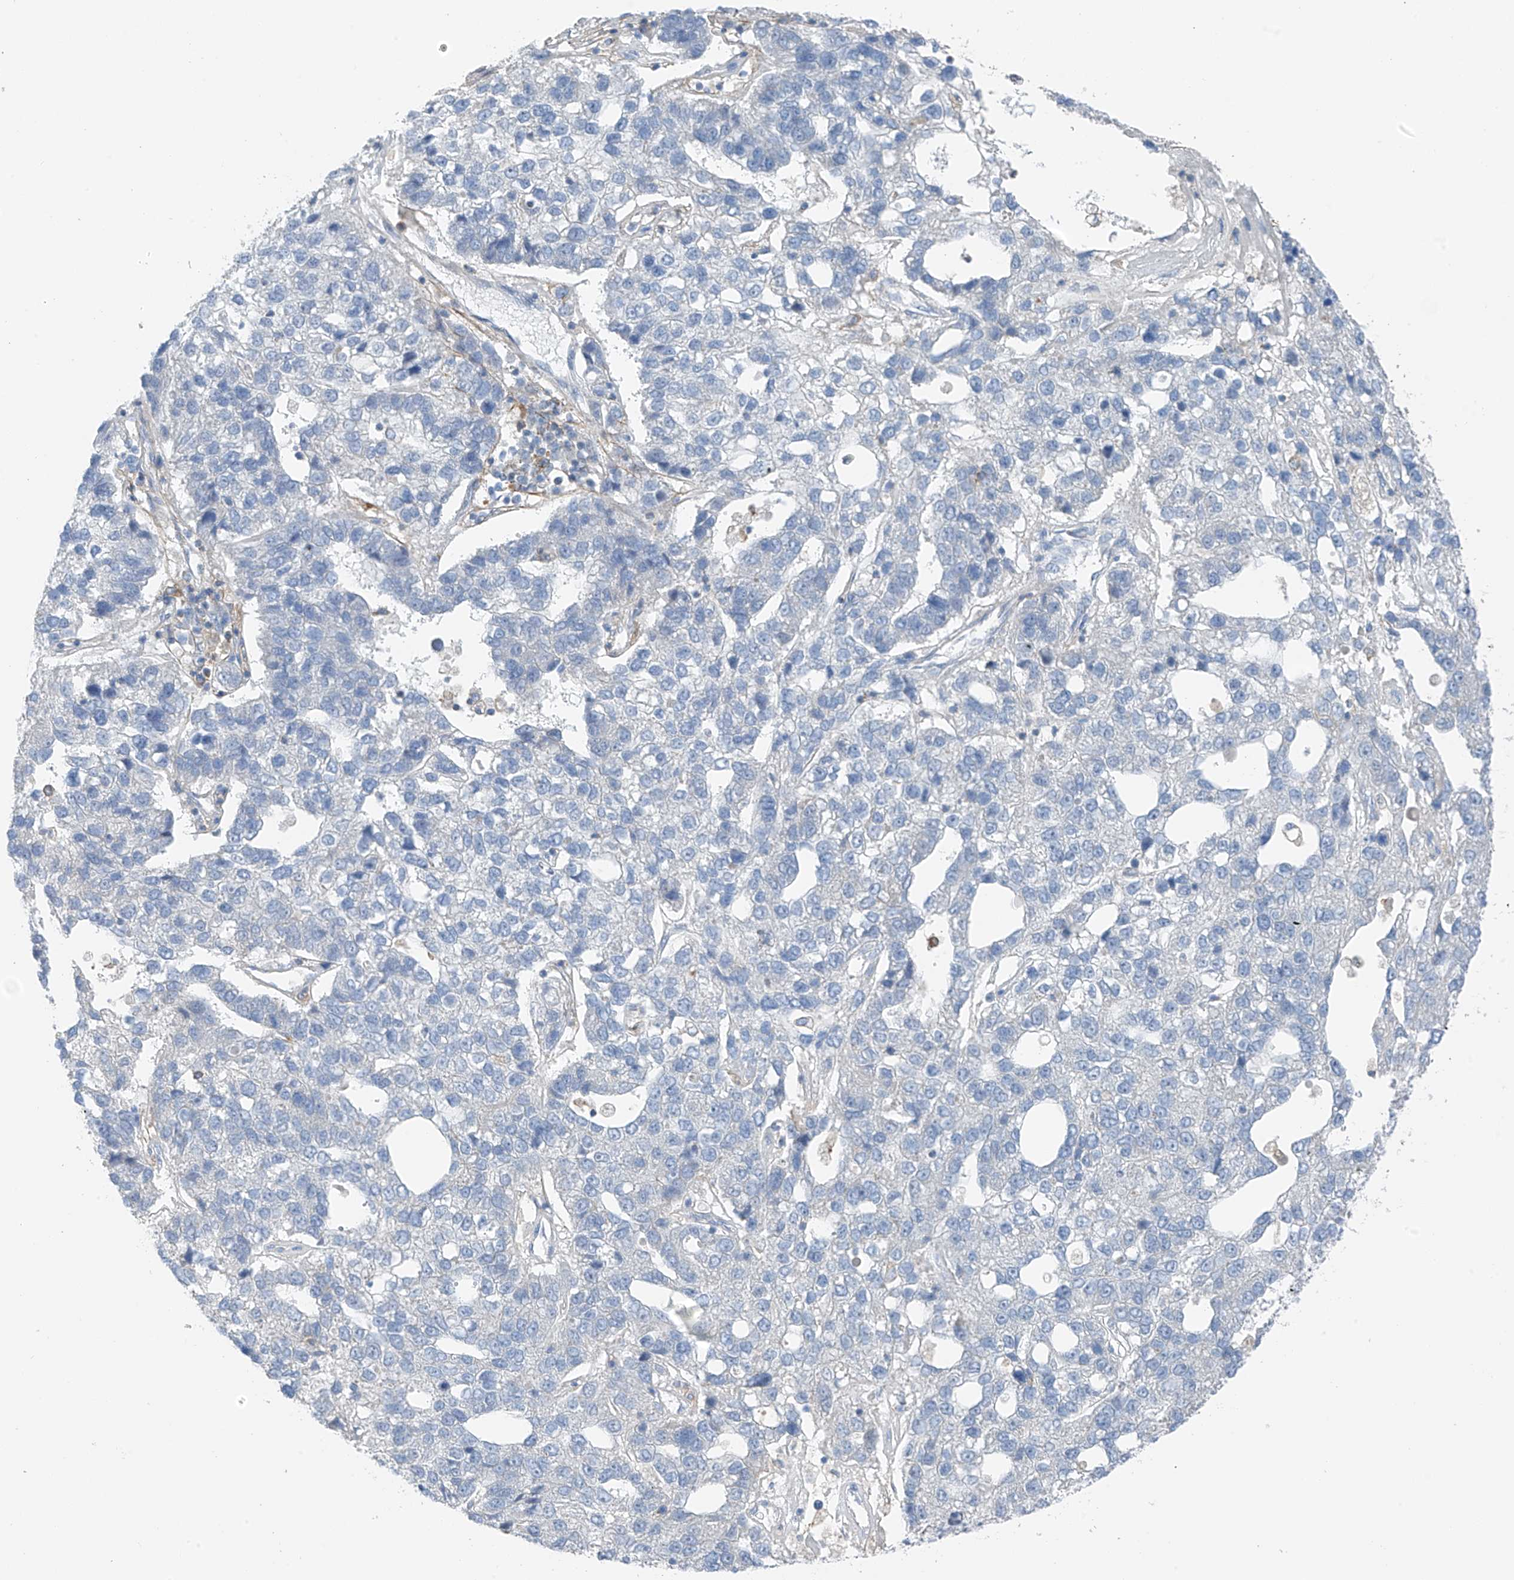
{"staining": {"intensity": "negative", "quantity": "none", "location": "none"}, "tissue": "pancreatic cancer", "cell_type": "Tumor cells", "image_type": "cancer", "snomed": [{"axis": "morphology", "description": "Adenocarcinoma, NOS"}, {"axis": "topography", "description": "Pancreas"}], "caption": "Immunohistochemical staining of pancreatic cancer (adenocarcinoma) demonstrates no significant staining in tumor cells. Brightfield microscopy of IHC stained with DAB (3,3'-diaminobenzidine) (brown) and hematoxylin (blue), captured at high magnification.", "gene": "NALCN", "patient": {"sex": "female", "age": 61}}